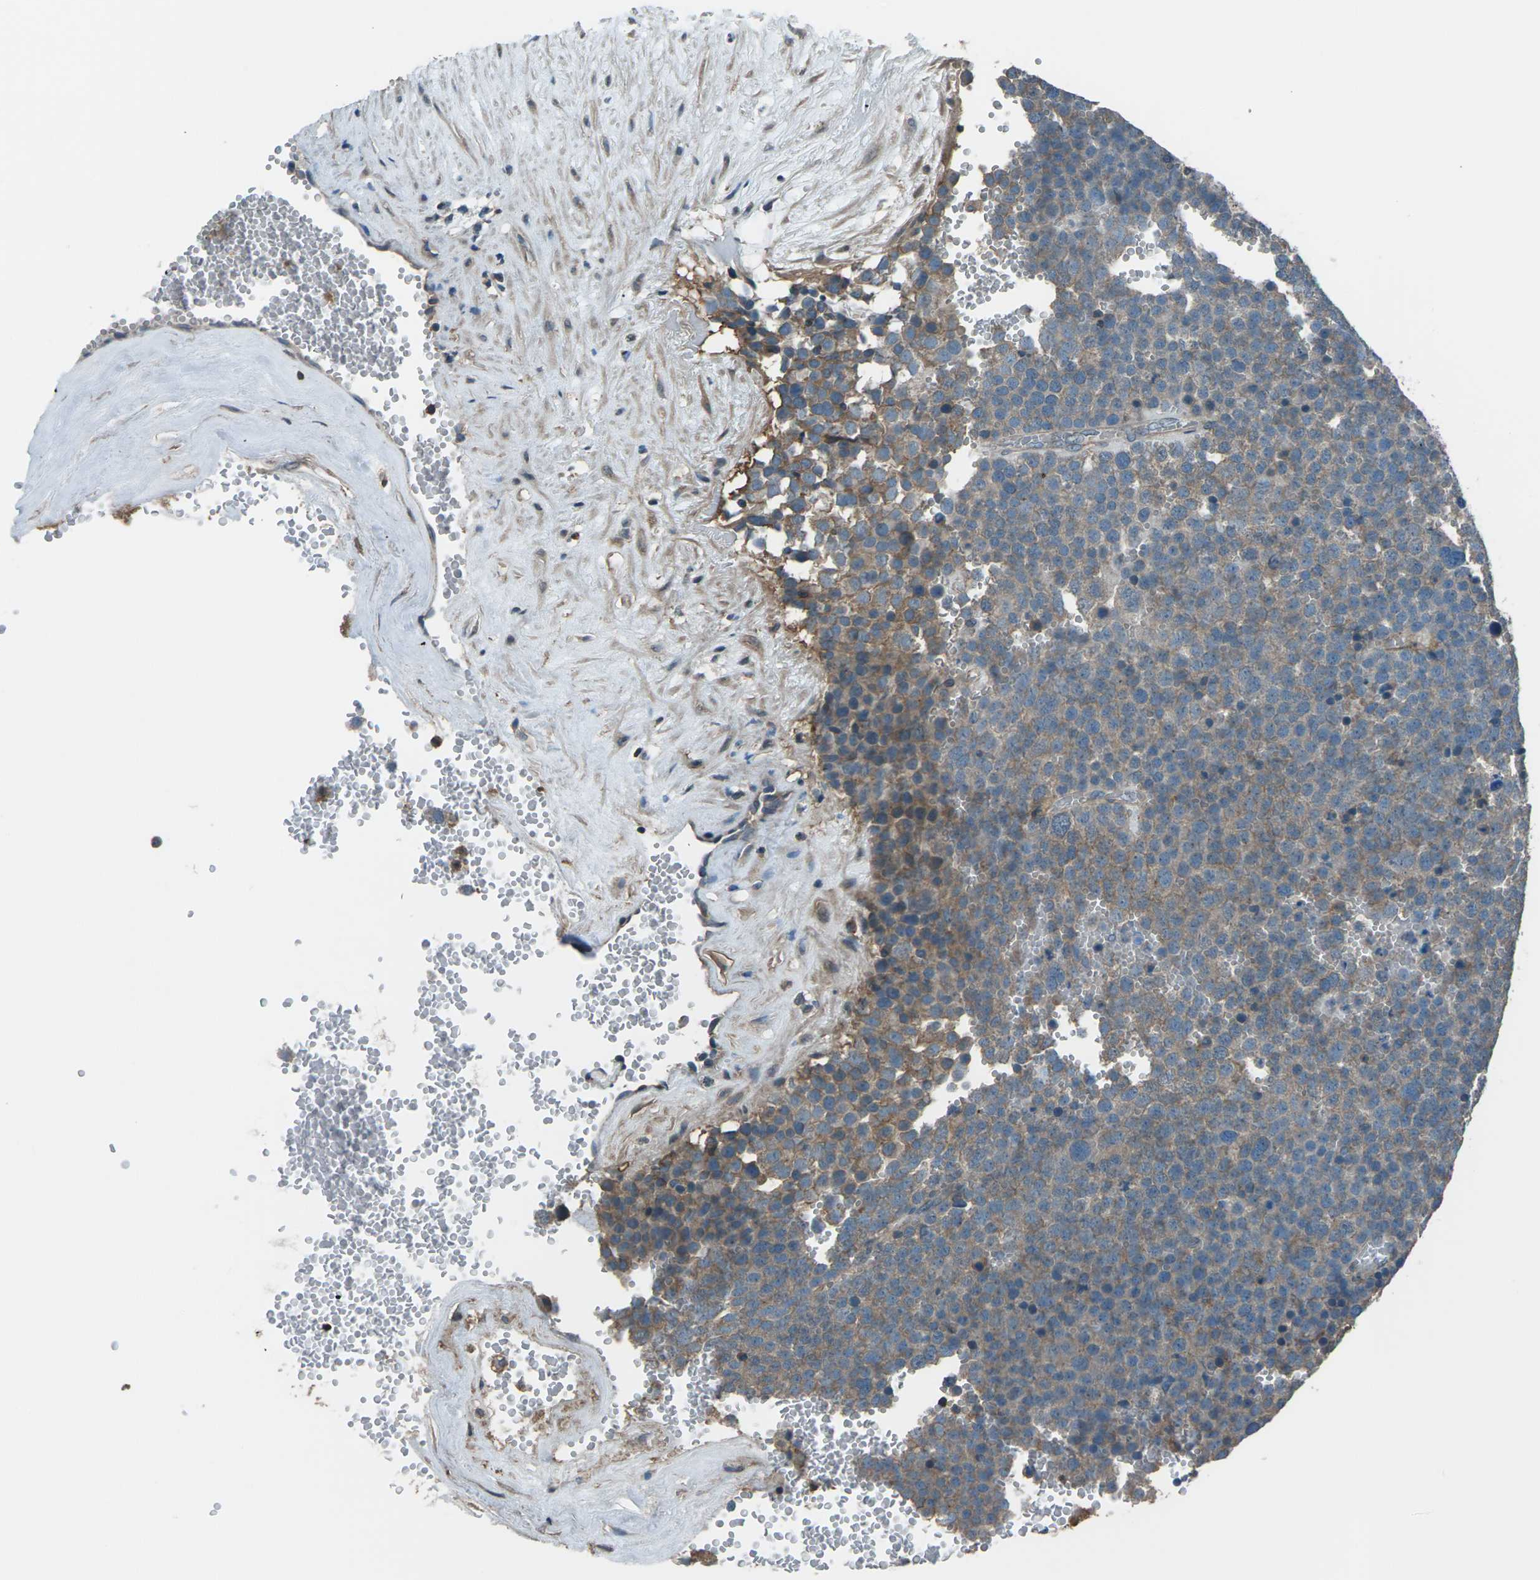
{"staining": {"intensity": "weak", "quantity": ">75%", "location": "cytoplasmic/membranous"}, "tissue": "testis cancer", "cell_type": "Tumor cells", "image_type": "cancer", "snomed": [{"axis": "morphology", "description": "Seminoma, NOS"}, {"axis": "topography", "description": "Testis"}], "caption": "Human testis cancer (seminoma) stained with a protein marker exhibits weak staining in tumor cells.", "gene": "CMTM4", "patient": {"sex": "male", "age": 71}}